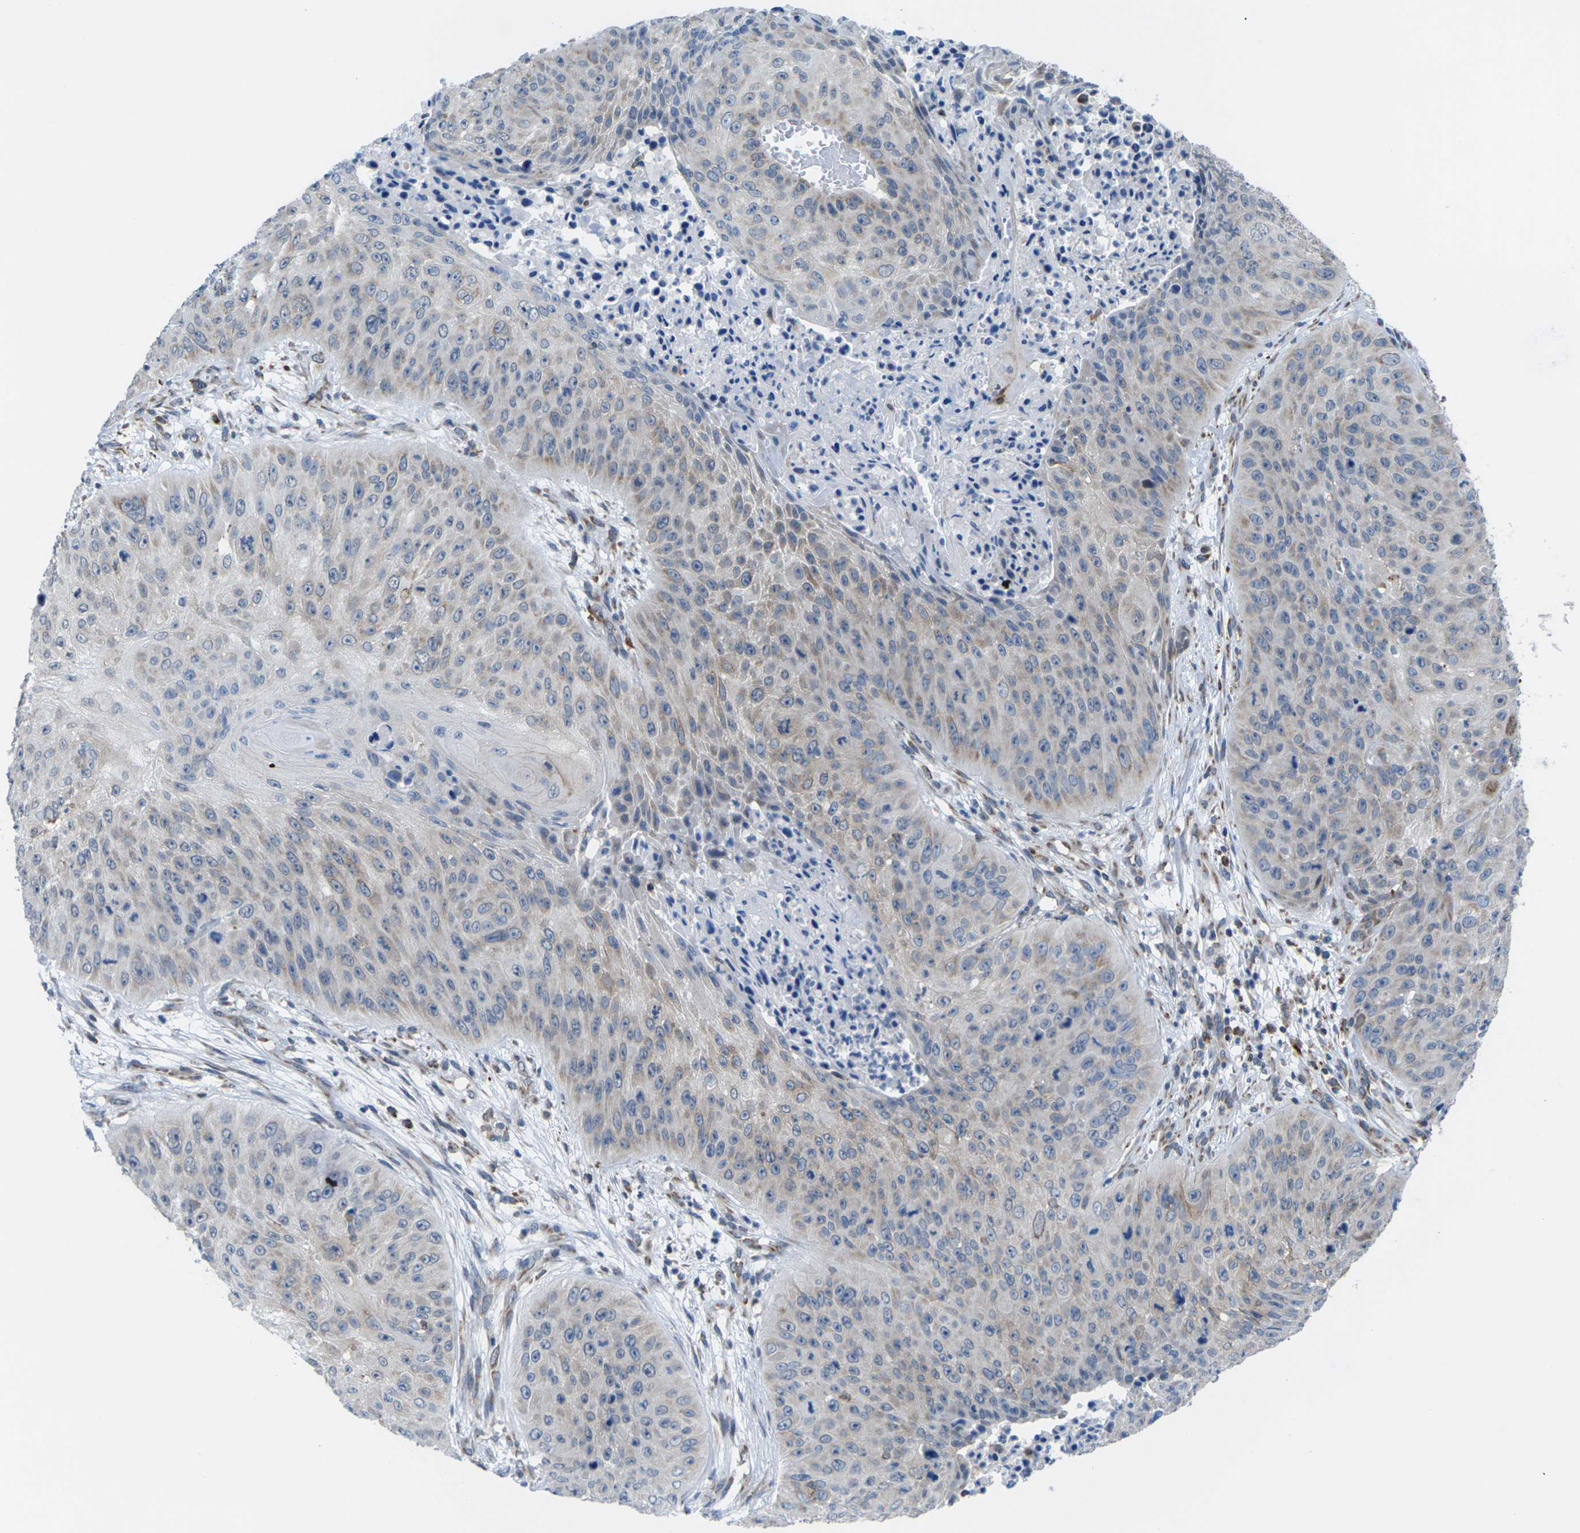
{"staining": {"intensity": "negative", "quantity": "none", "location": "none"}, "tissue": "skin cancer", "cell_type": "Tumor cells", "image_type": "cancer", "snomed": [{"axis": "morphology", "description": "Squamous cell carcinoma, NOS"}, {"axis": "topography", "description": "Skin"}], "caption": "Immunohistochemistry photomicrograph of skin squamous cell carcinoma stained for a protein (brown), which demonstrates no expression in tumor cells.", "gene": "PDZK1IP1", "patient": {"sex": "female", "age": 80}}